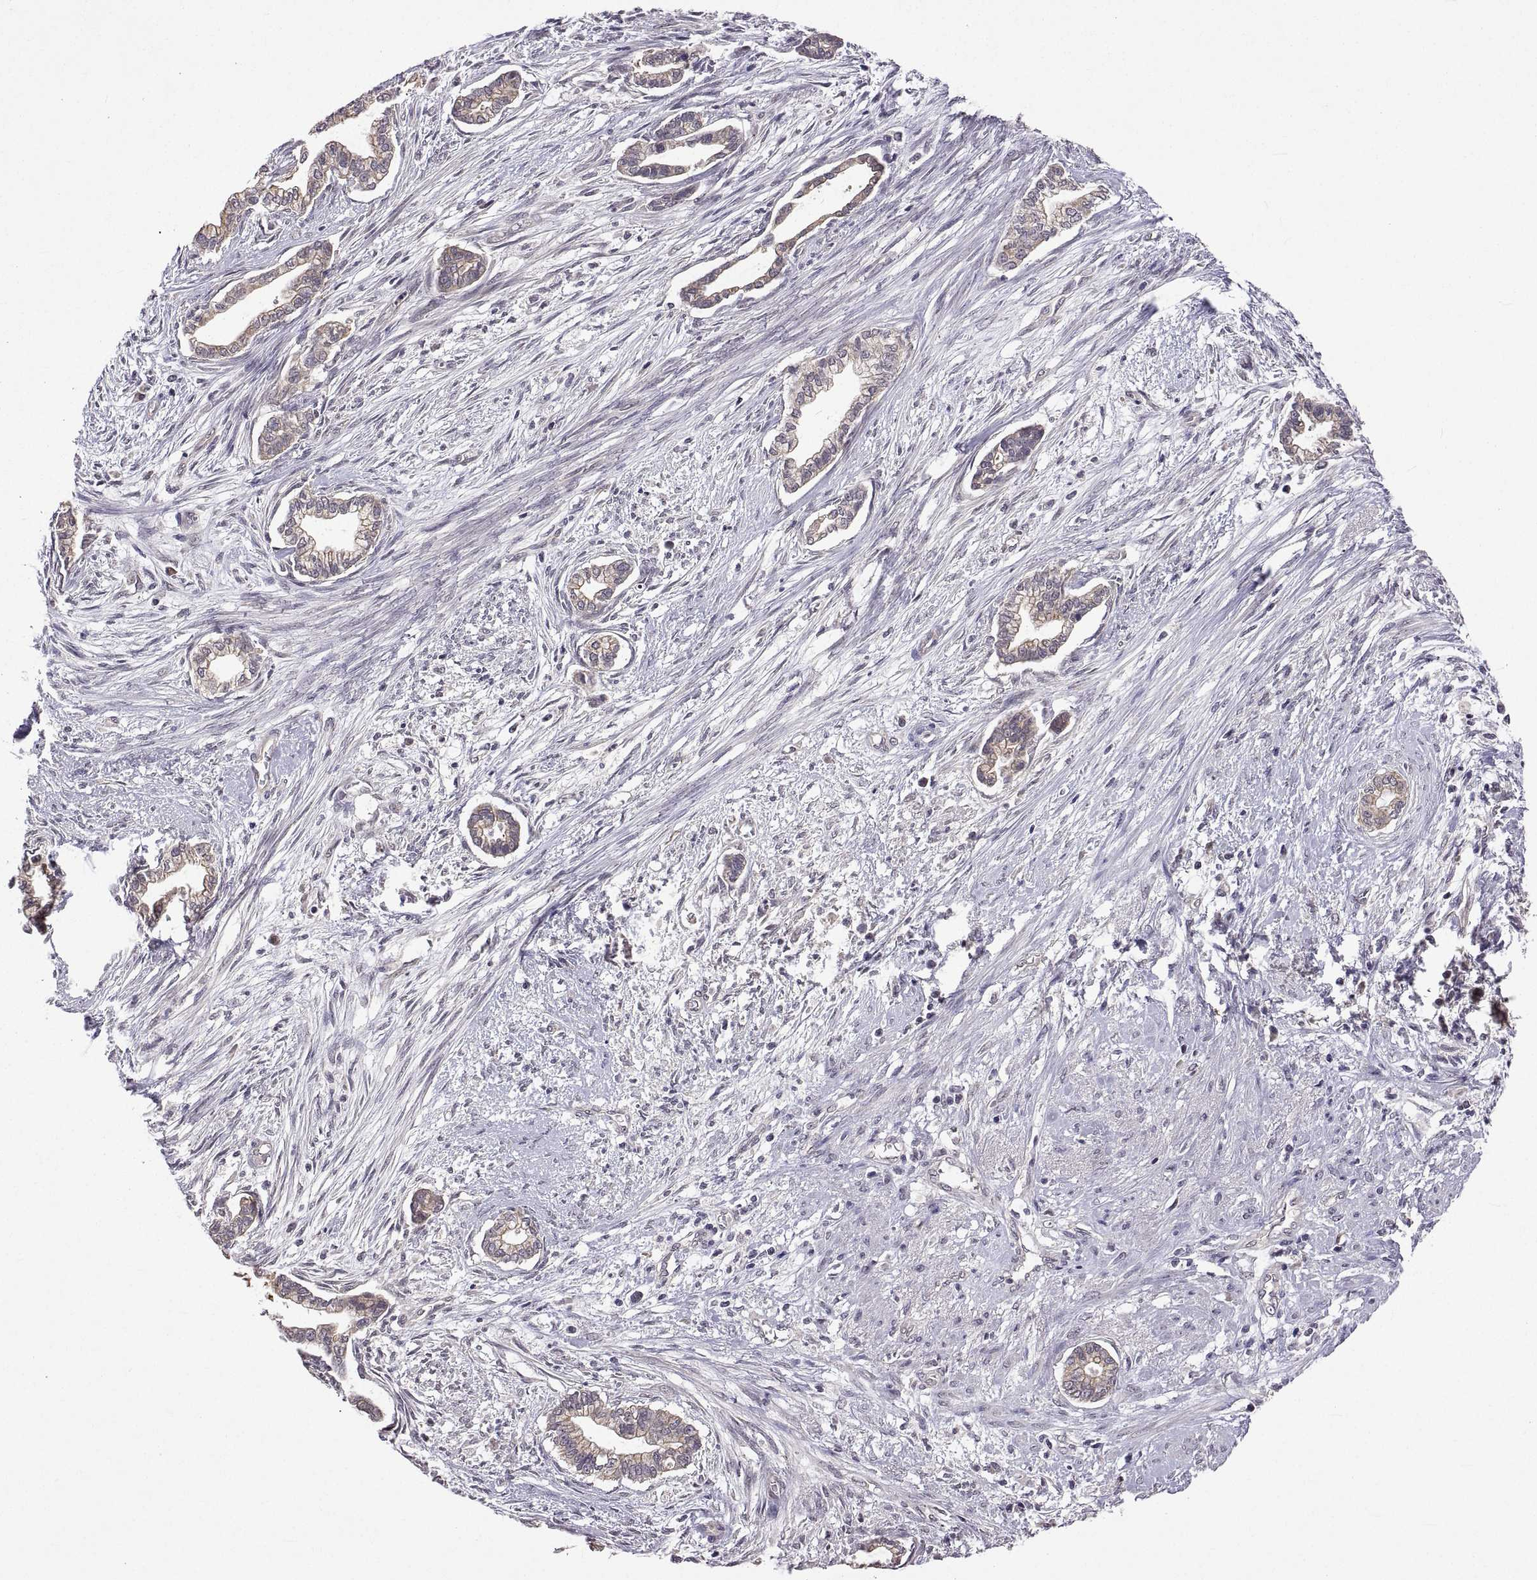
{"staining": {"intensity": "negative", "quantity": "none", "location": "none"}, "tissue": "cervical cancer", "cell_type": "Tumor cells", "image_type": "cancer", "snomed": [{"axis": "morphology", "description": "Adenocarcinoma, NOS"}, {"axis": "topography", "description": "Cervix"}], "caption": "Human cervical cancer stained for a protein using immunohistochemistry exhibits no staining in tumor cells.", "gene": "LAMA1", "patient": {"sex": "female", "age": 62}}